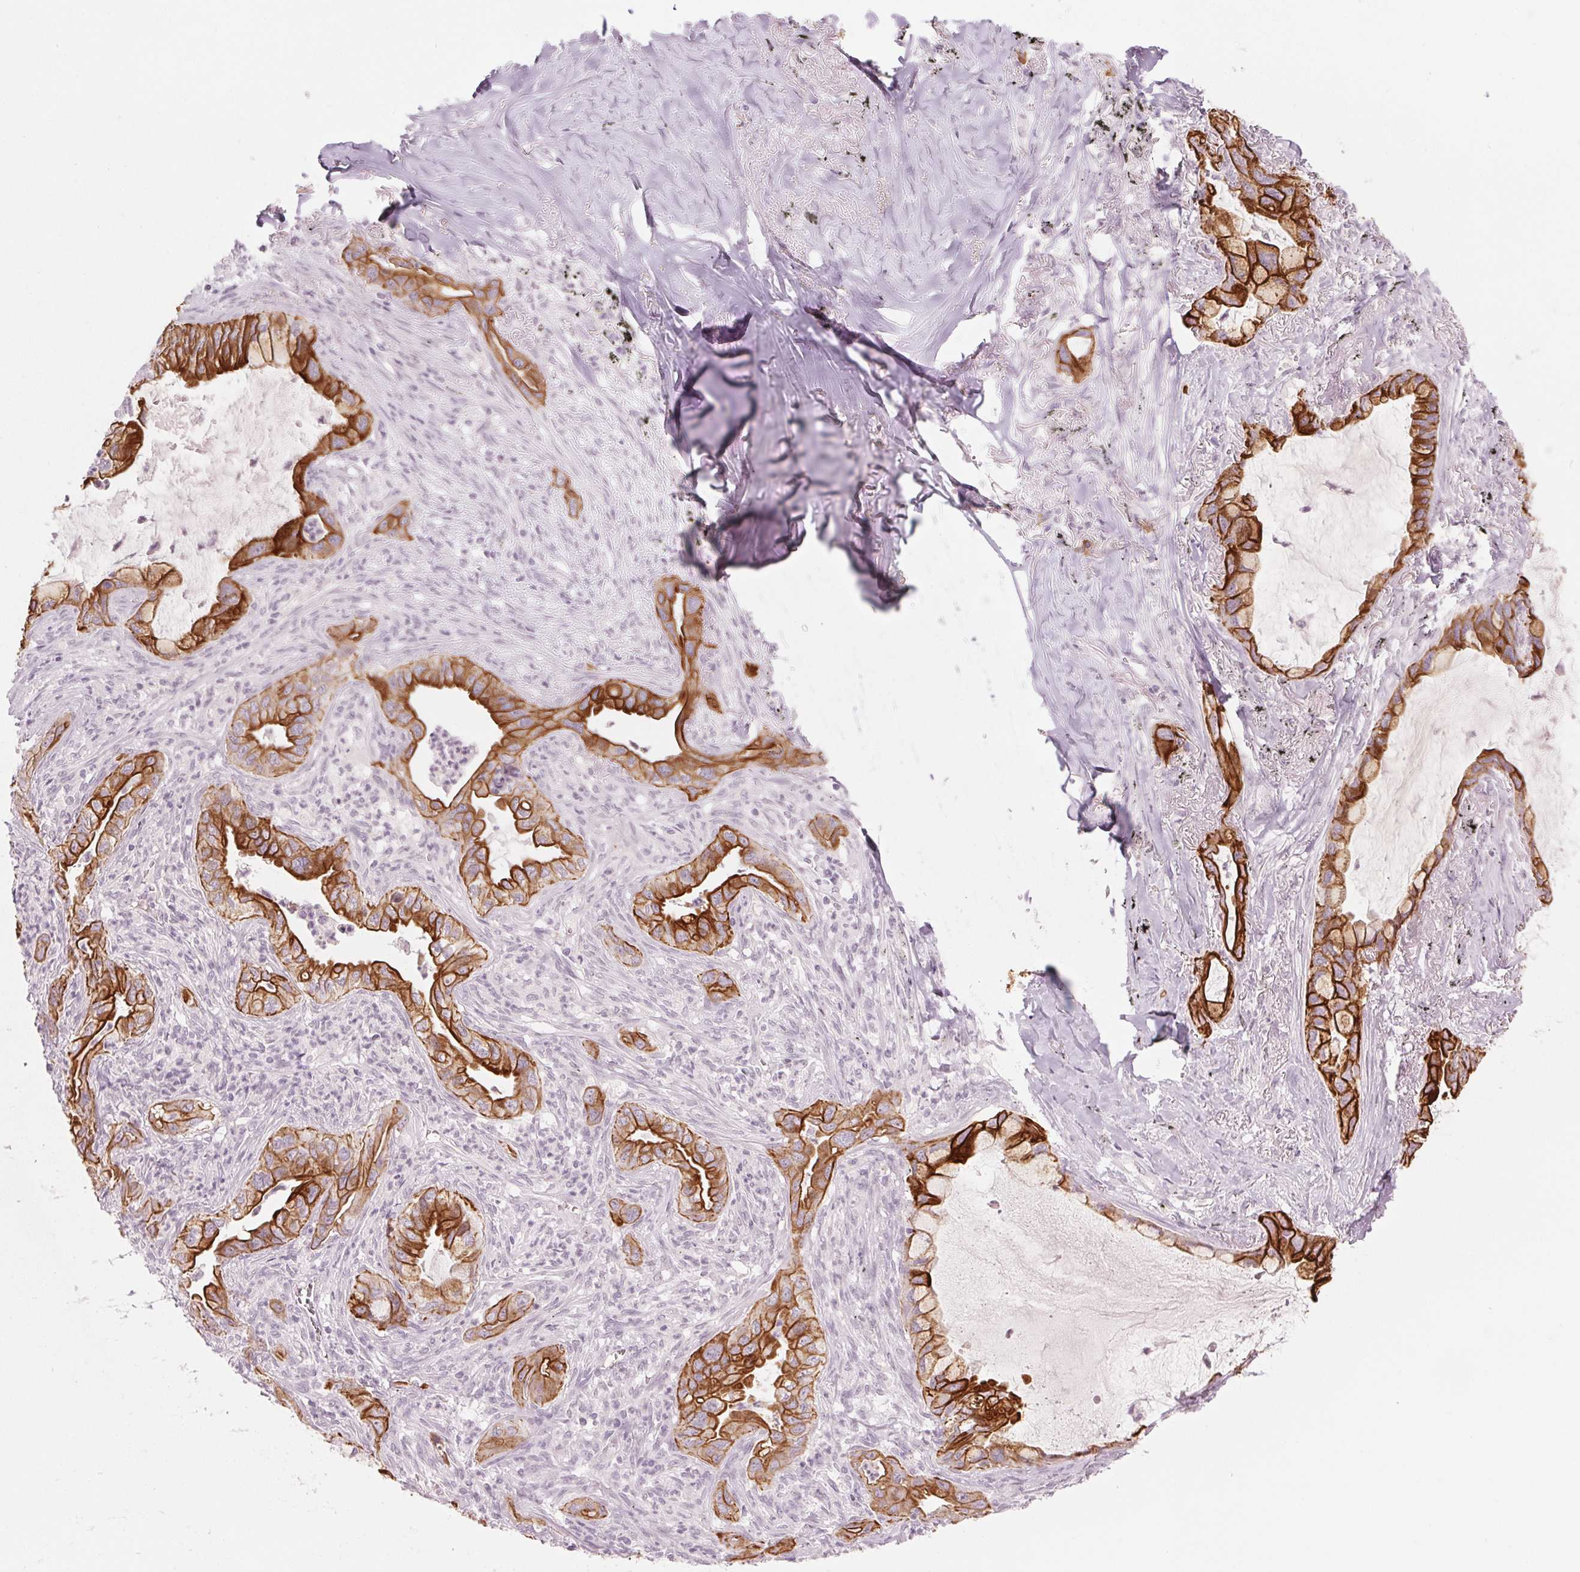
{"staining": {"intensity": "strong", "quantity": ">75%", "location": "cytoplasmic/membranous"}, "tissue": "lung cancer", "cell_type": "Tumor cells", "image_type": "cancer", "snomed": [{"axis": "morphology", "description": "Adenocarcinoma, NOS"}, {"axis": "topography", "description": "Lung"}], "caption": "A micrograph of human lung adenocarcinoma stained for a protein exhibits strong cytoplasmic/membranous brown staining in tumor cells.", "gene": "SCTR", "patient": {"sex": "male", "age": 65}}